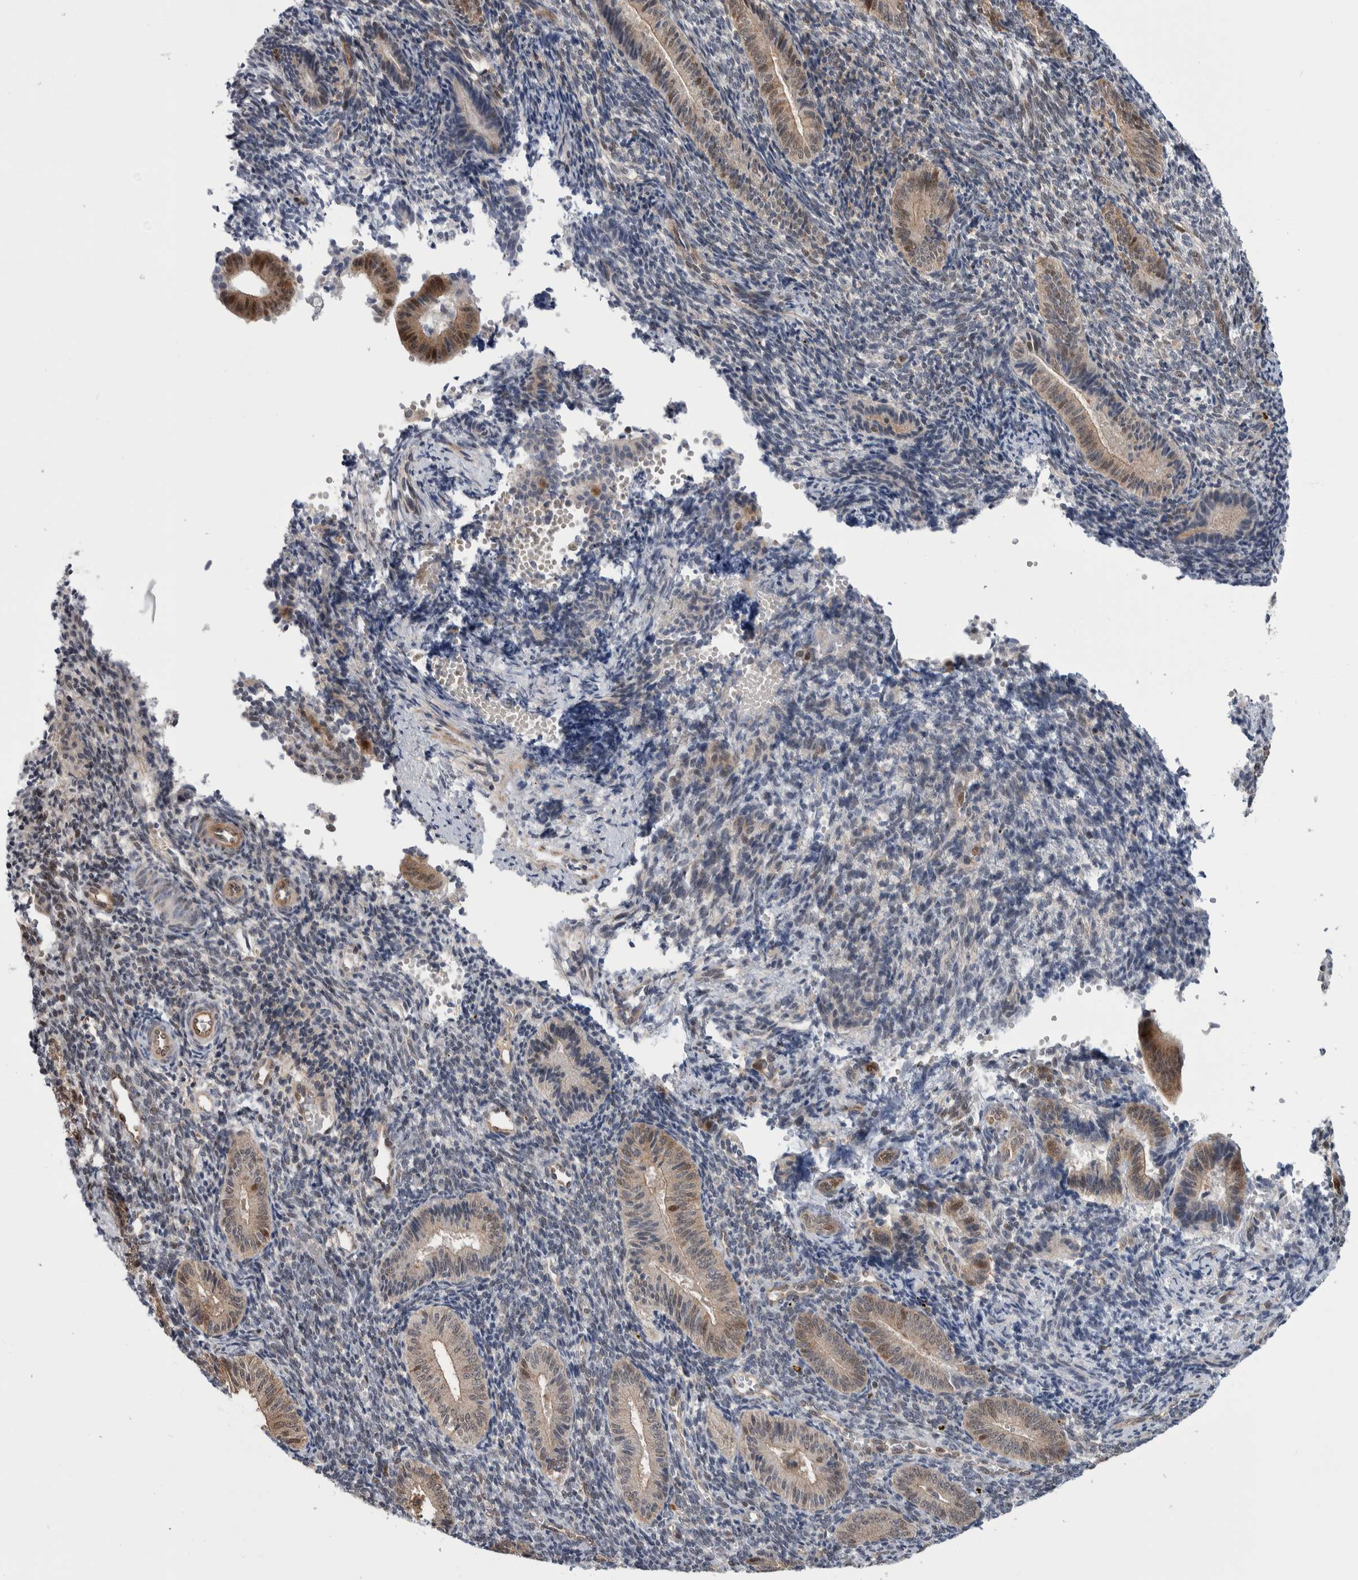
{"staining": {"intensity": "negative", "quantity": "none", "location": "none"}, "tissue": "endometrium", "cell_type": "Cells in endometrial stroma", "image_type": "normal", "snomed": [{"axis": "morphology", "description": "Normal tissue, NOS"}, {"axis": "topography", "description": "Uterus"}, {"axis": "topography", "description": "Endometrium"}], "caption": "Immunohistochemistry (IHC) image of normal endometrium: human endometrium stained with DAB shows no significant protein positivity in cells in endometrial stroma.", "gene": "PTPA", "patient": {"sex": "female", "age": 33}}